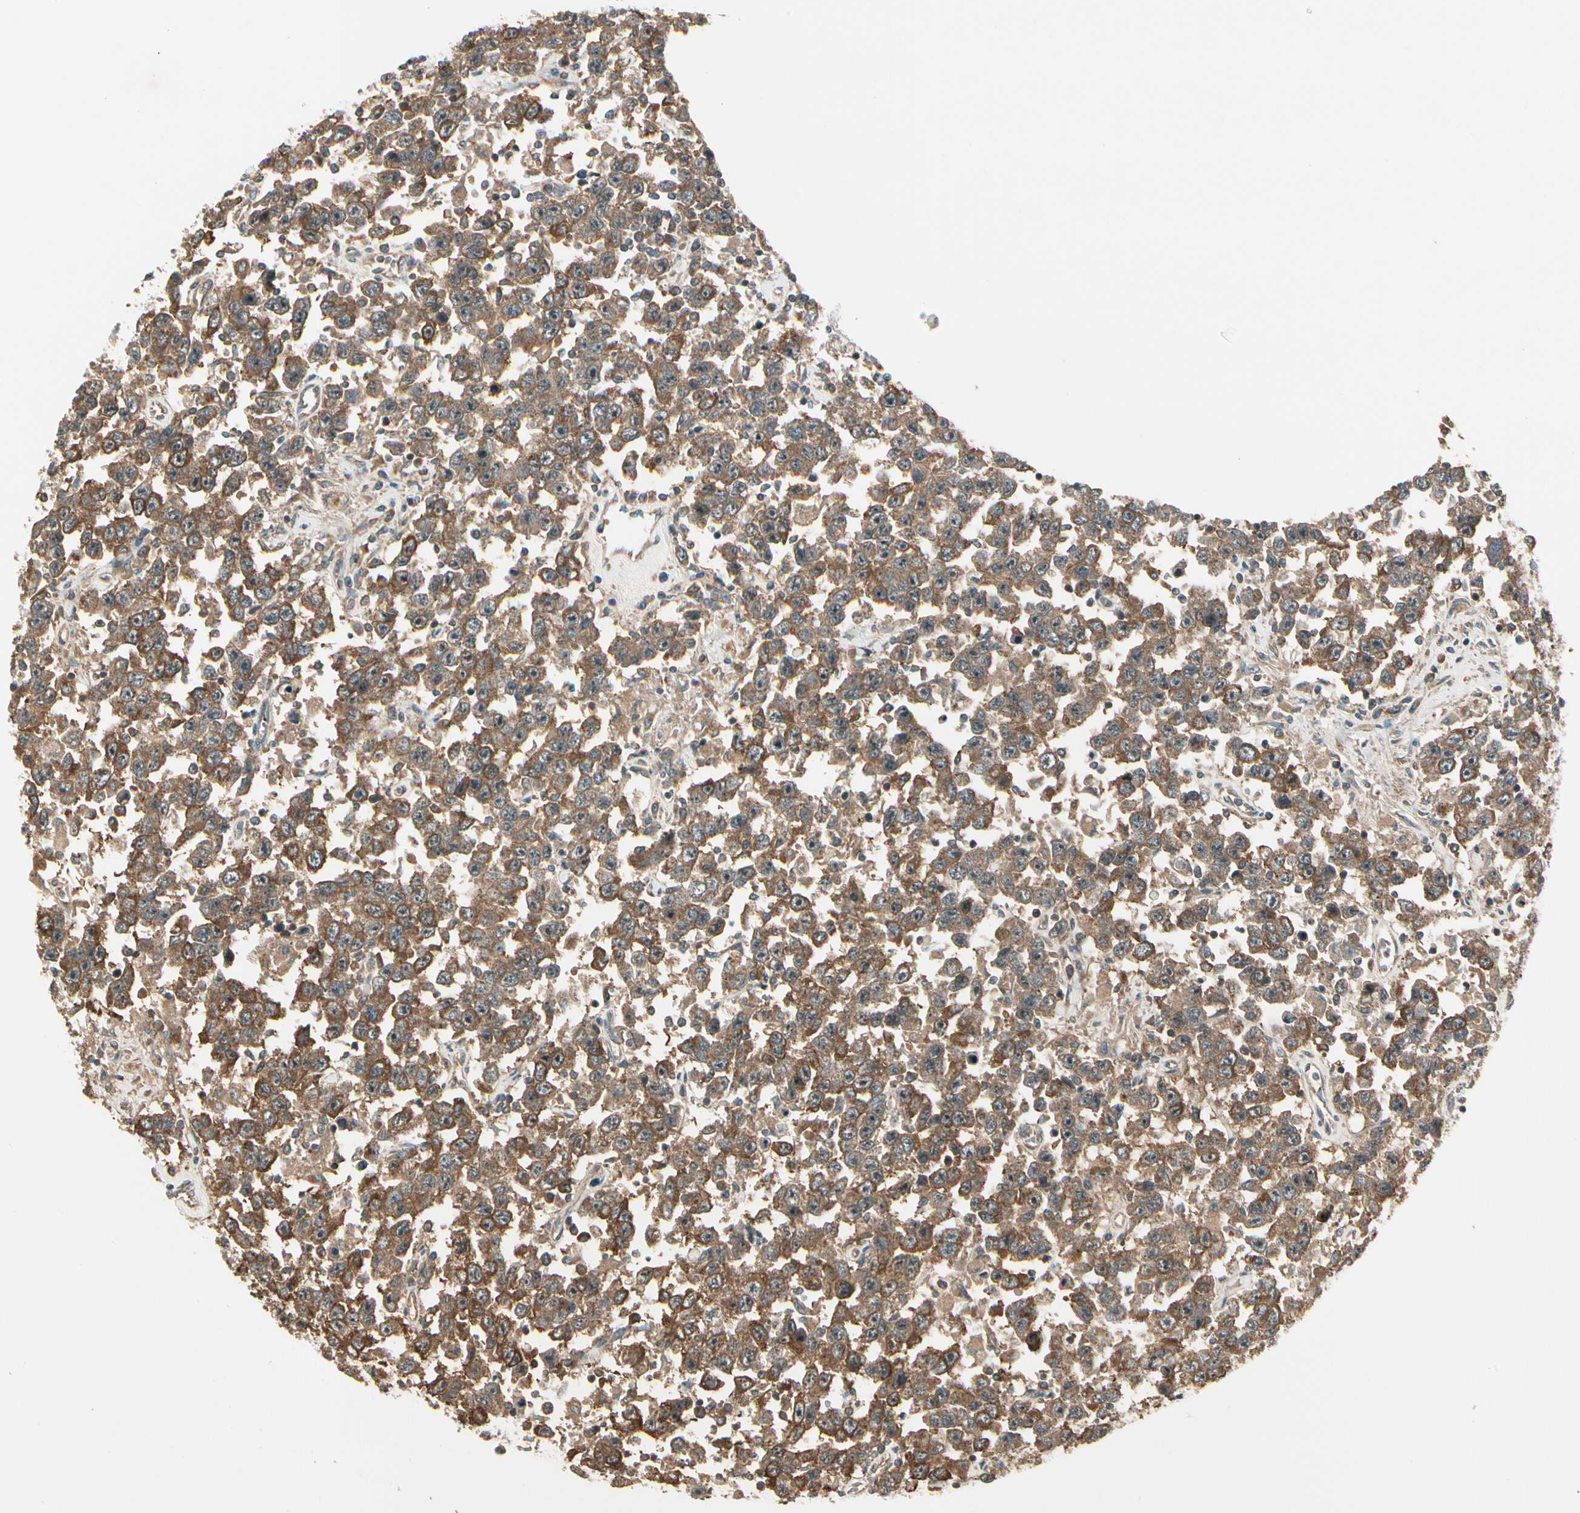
{"staining": {"intensity": "strong", "quantity": ">75%", "location": "cytoplasmic/membranous"}, "tissue": "testis cancer", "cell_type": "Tumor cells", "image_type": "cancer", "snomed": [{"axis": "morphology", "description": "Seminoma, NOS"}, {"axis": "topography", "description": "Testis"}], "caption": "Testis seminoma stained with DAB (3,3'-diaminobenzidine) IHC reveals high levels of strong cytoplasmic/membranous staining in approximately >75% of tumor cells.", "gene": "FKBP15", "patient": {"sex": "male", "age": 41}}